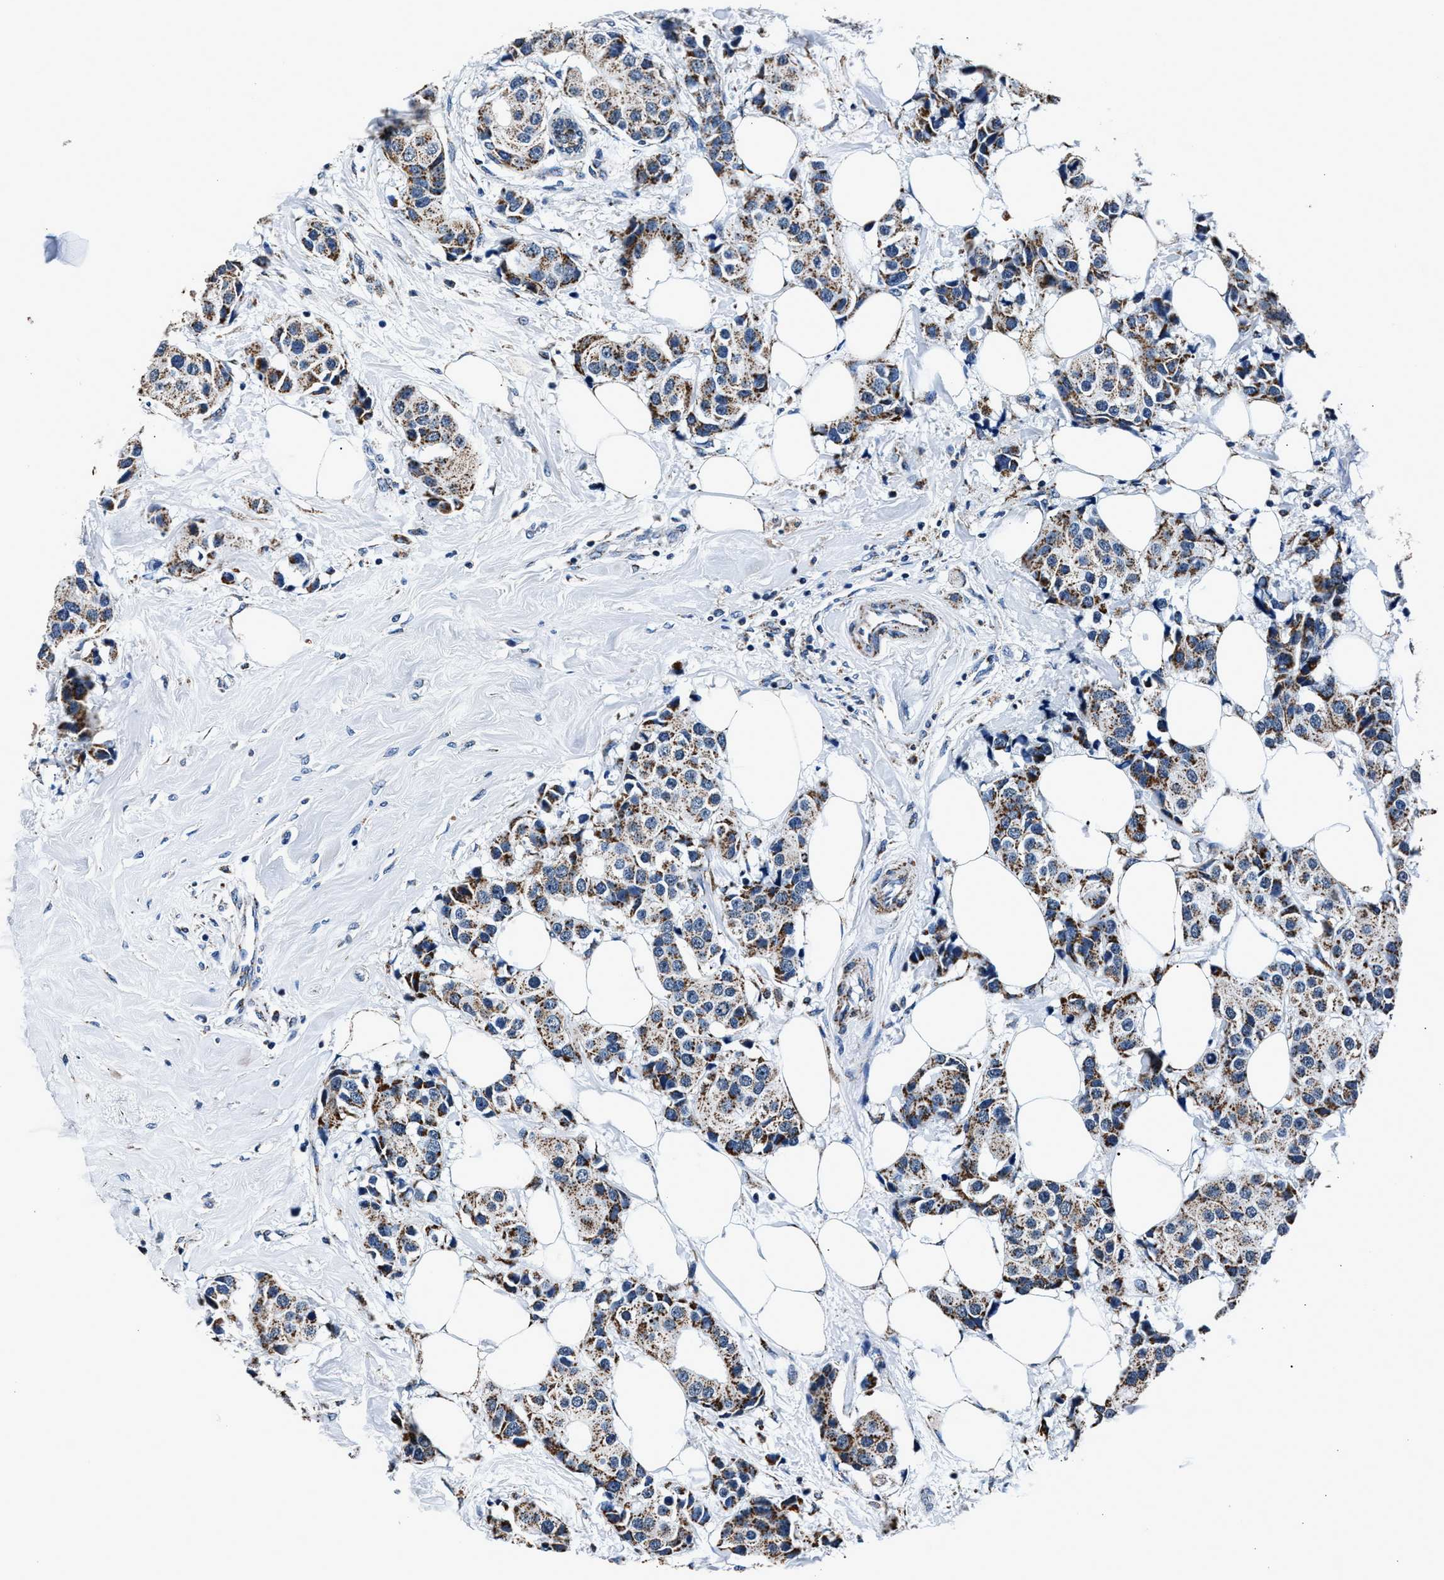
{"staining": {"intensity": "moderate", "quantity": ">75%", "location": "cytoplasmic/membranous"}, "tissue": "breast cancer", "cell_type": "Tumor cells", "image_type": "cancer", "snomed": [{"axis": "morphology", "description": "Normal tissue, NOS"}, {"axis": "morphology", "description": "Duct carcinoma"}, {"axis": "topography", "description": "Breast"}], "caption": "Tumor cells demonstrate medium levels of moderate cytoplasmic/membranous expression in about >75% of cells in breast invasive ductal carcinoma.", "gene": "HIBADH", "patient": {"sex": "female", "age": 39}}